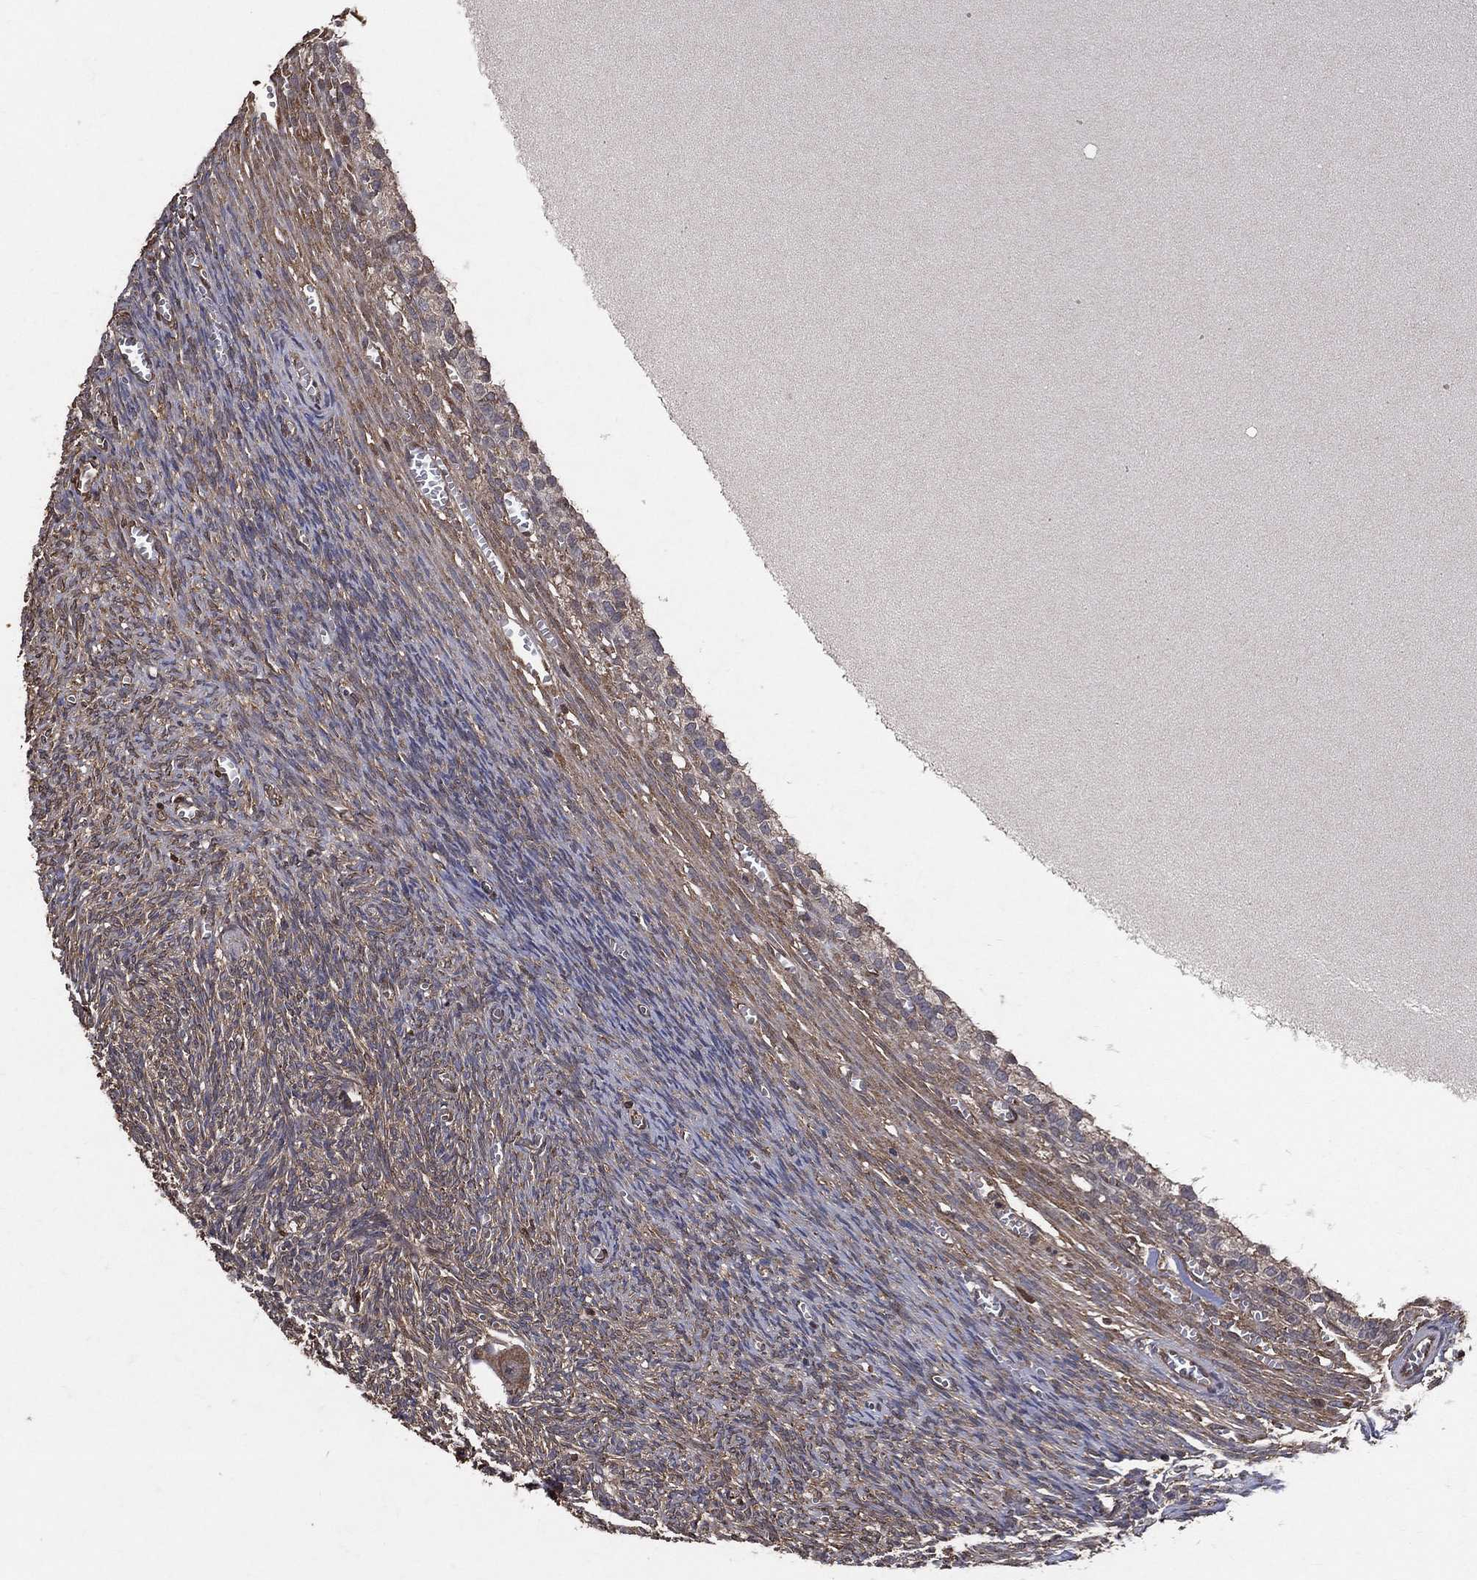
{"staining": {"intensity": "weak", "quantity": ">75%", "location": "cytoplasmic/membranous"}, "tissue": "ovary", "cell_type": "Follicle cells", "image_type": "normal", "snomed": [{"axis": "morphology", "description": "Normal tissue, NOS"}, {"axis": "topography", "description": "Ovary"}], "caption": "IHC of benign ovary reveals low levels of weak cytoplasmic/membranous expression in about >75% of follicle cells.", "gene": "DPYSL2", "patient": {"sex": "female", "age": 43}}